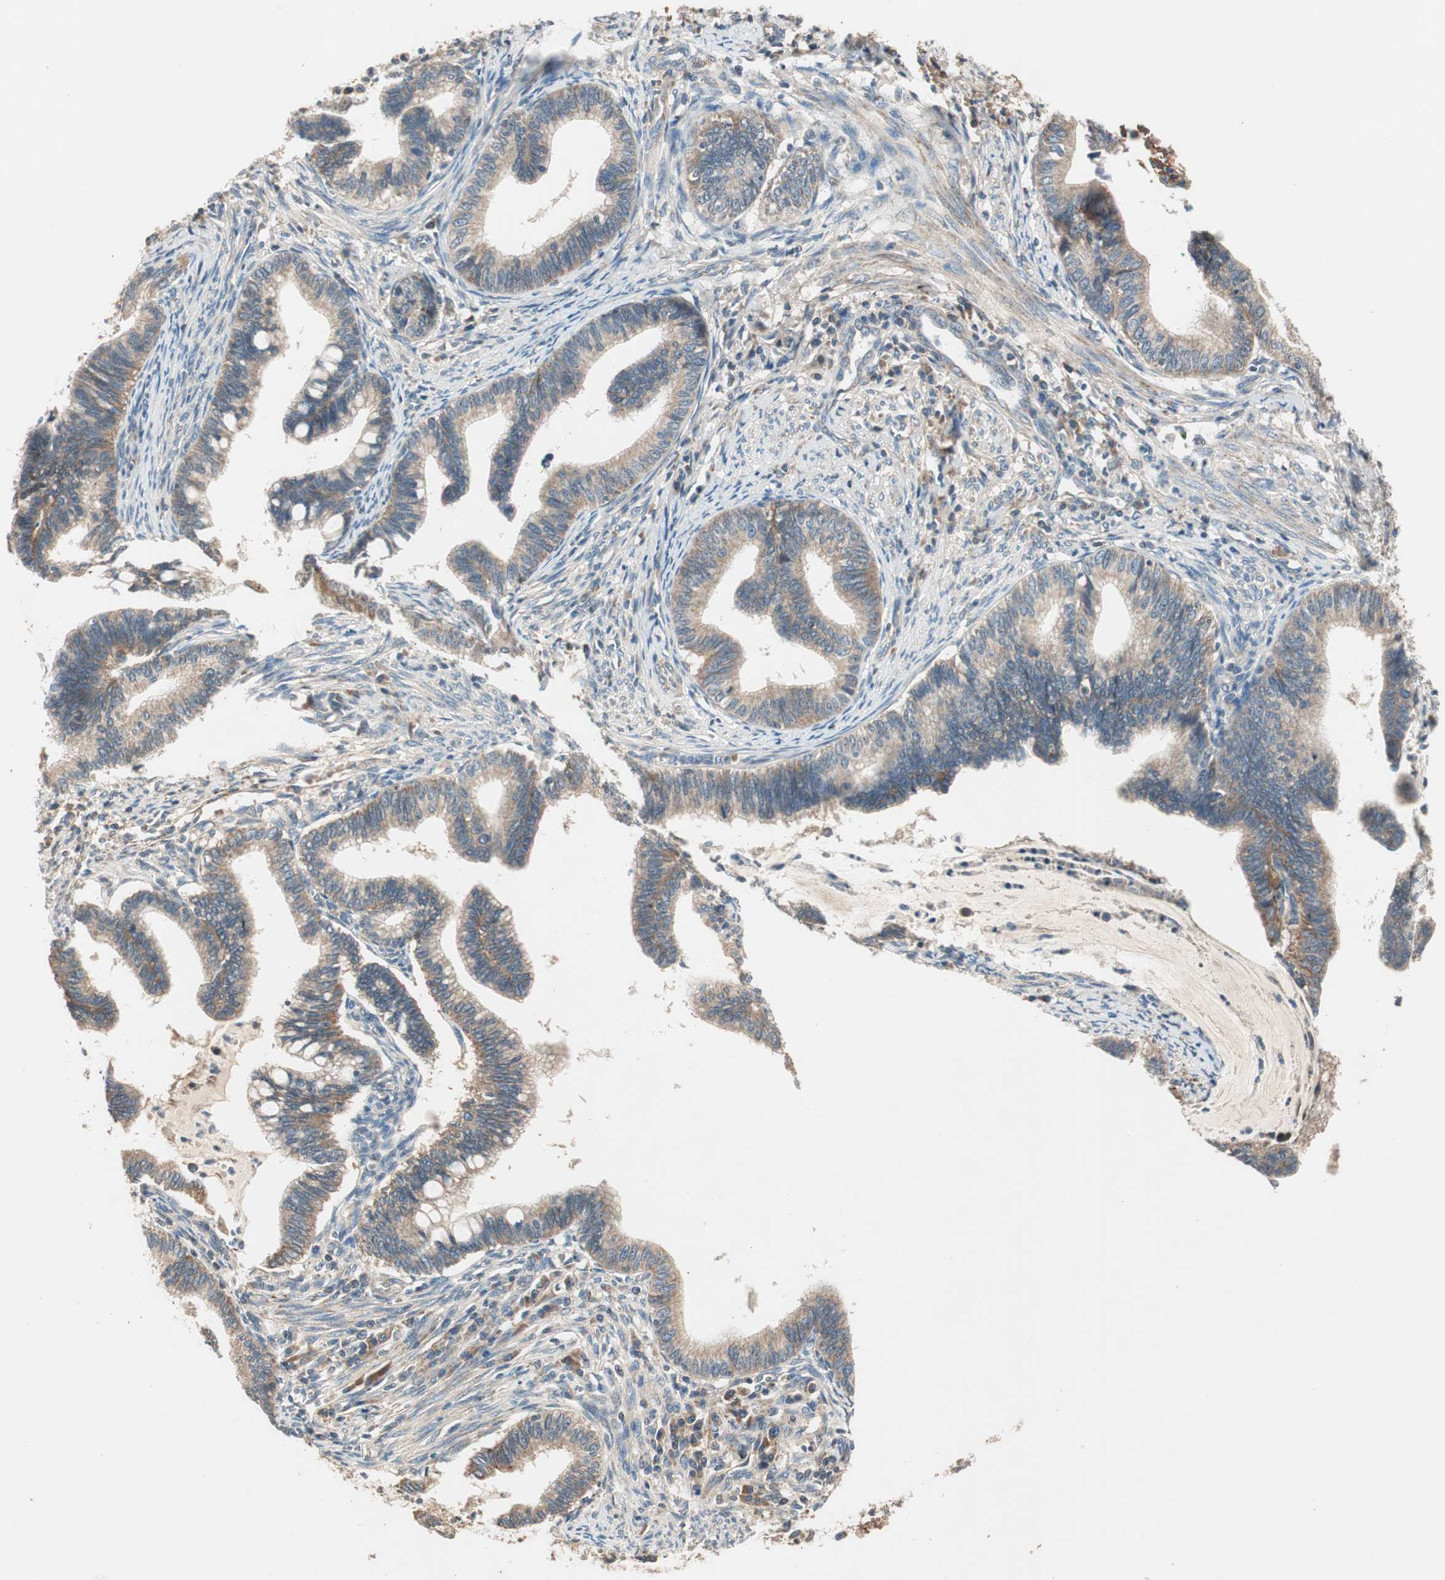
{"staining": {"intensity": "weak", "quantity": ">75%", "location": "cytoplasmic/membranous"}, "tissue": "cervical cancer", "cell_type": "Tumor cells", "image_type": "cancer", "snomed": [{"axis": "morphology", "description": "Adenocarcinoma, NOS"}, {"axis": "topography", "description": "Cervix"}], "caption": "The image demonstrates a brown stain indicating the presence of a protein in the cytoplasmic/membranous of tumor cells in cervical cancer. Using DAB (brown) and hematoxylin (blue) stains, captured at high magnification using brightfield microscopy.", "gene": "HPN", "patient": {"sex": "female", "age": 36}}